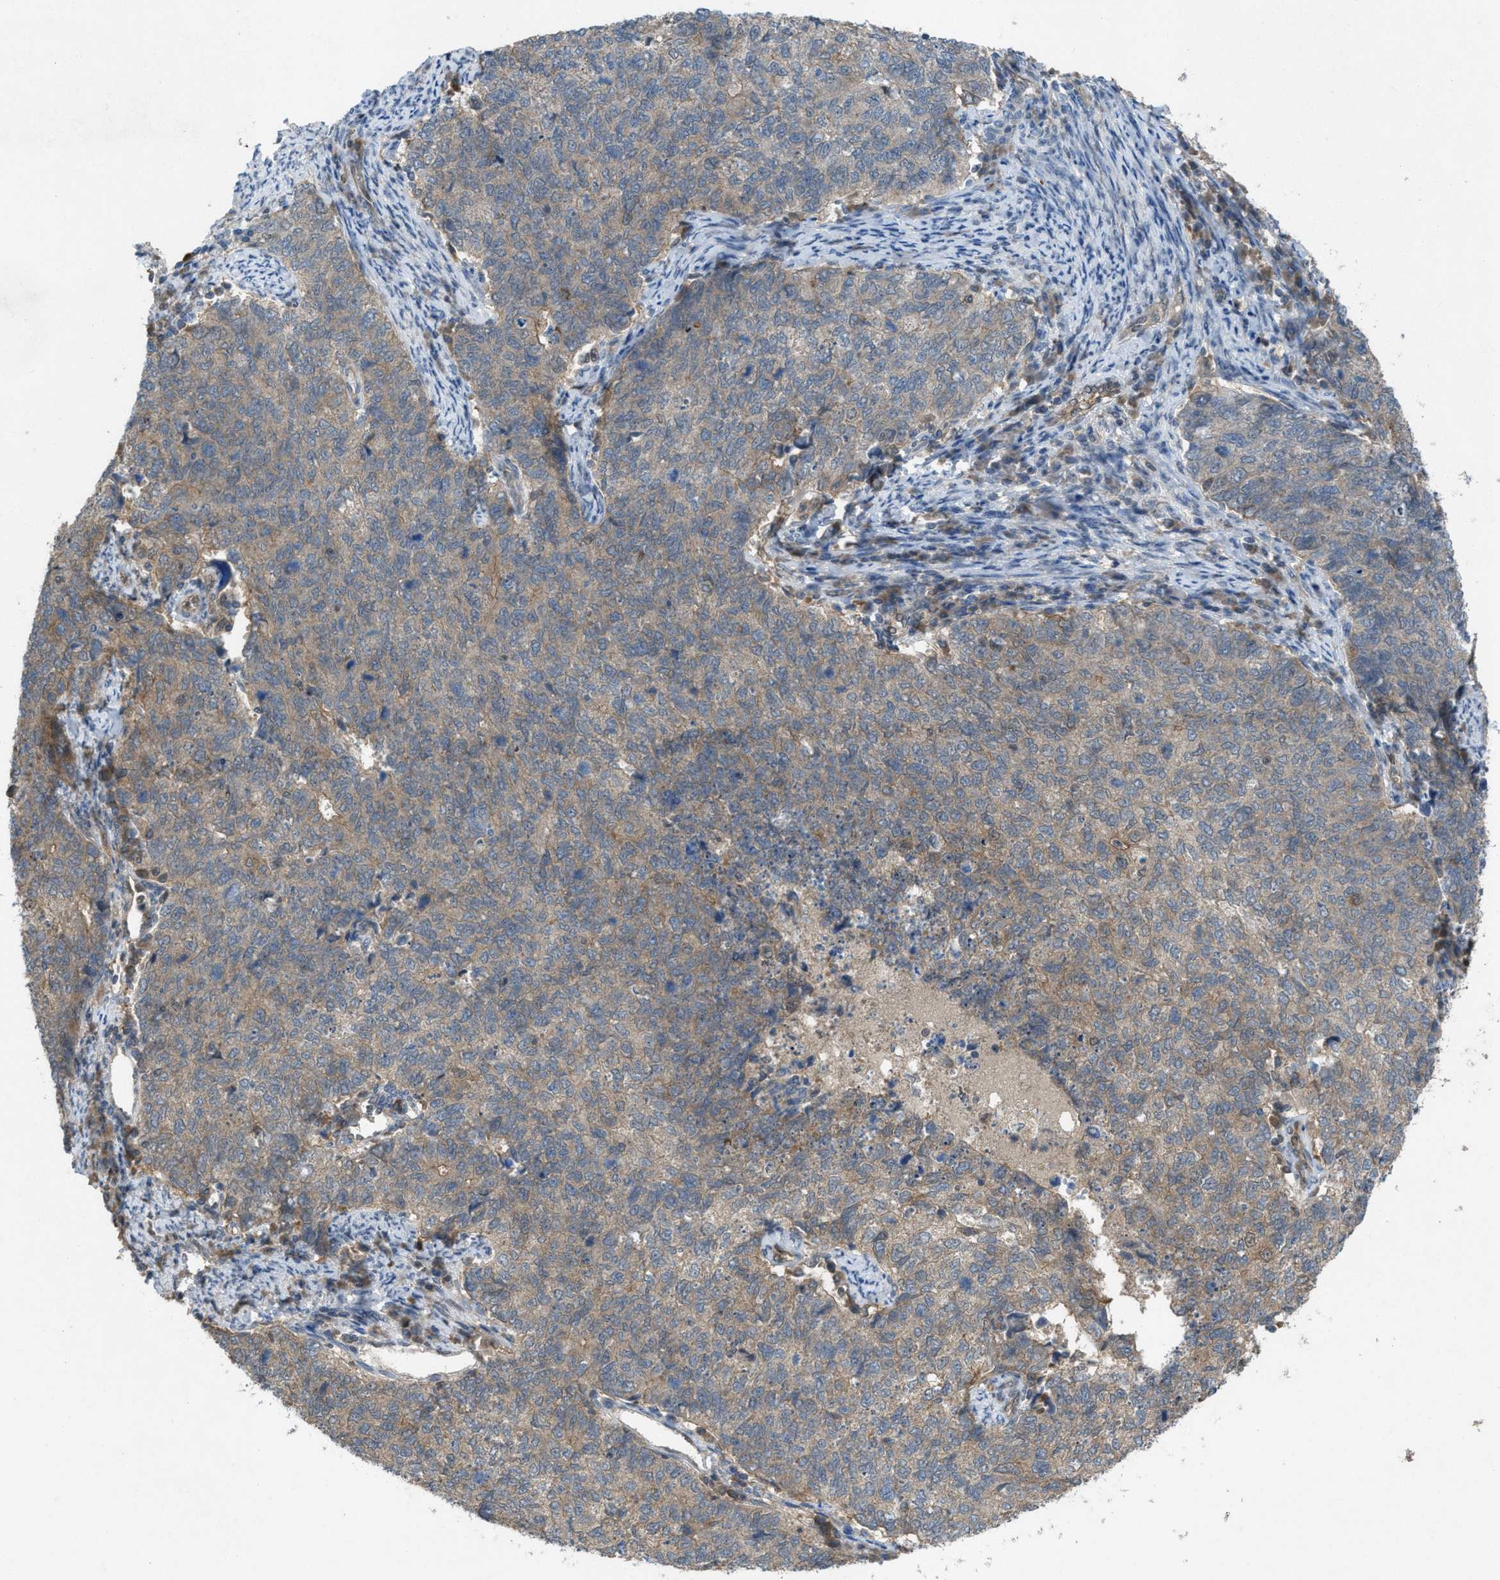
{"staining": {"intensity": "moderate", "quantity": "25%-75%", "location": "cytoplasmic/membranous"}, "tissue": "cervical cancer", "cell_type": "Tumor cells", "image_type": "cancer", "snomed": [{"axis": "morphology", "description": "Squamous cell carcinoma, NOS"}, {"axis": "topography", "description": "Cervix"}], "caption": "Immunohistochemical staining of human cervical squamous cell carcinoma displays moderate cytoplasmic/membranous protein staining in approximately 25%-75% of tumor cells.", "gene": "PLAA", "patient": {"sex": "female", "age": 63}}